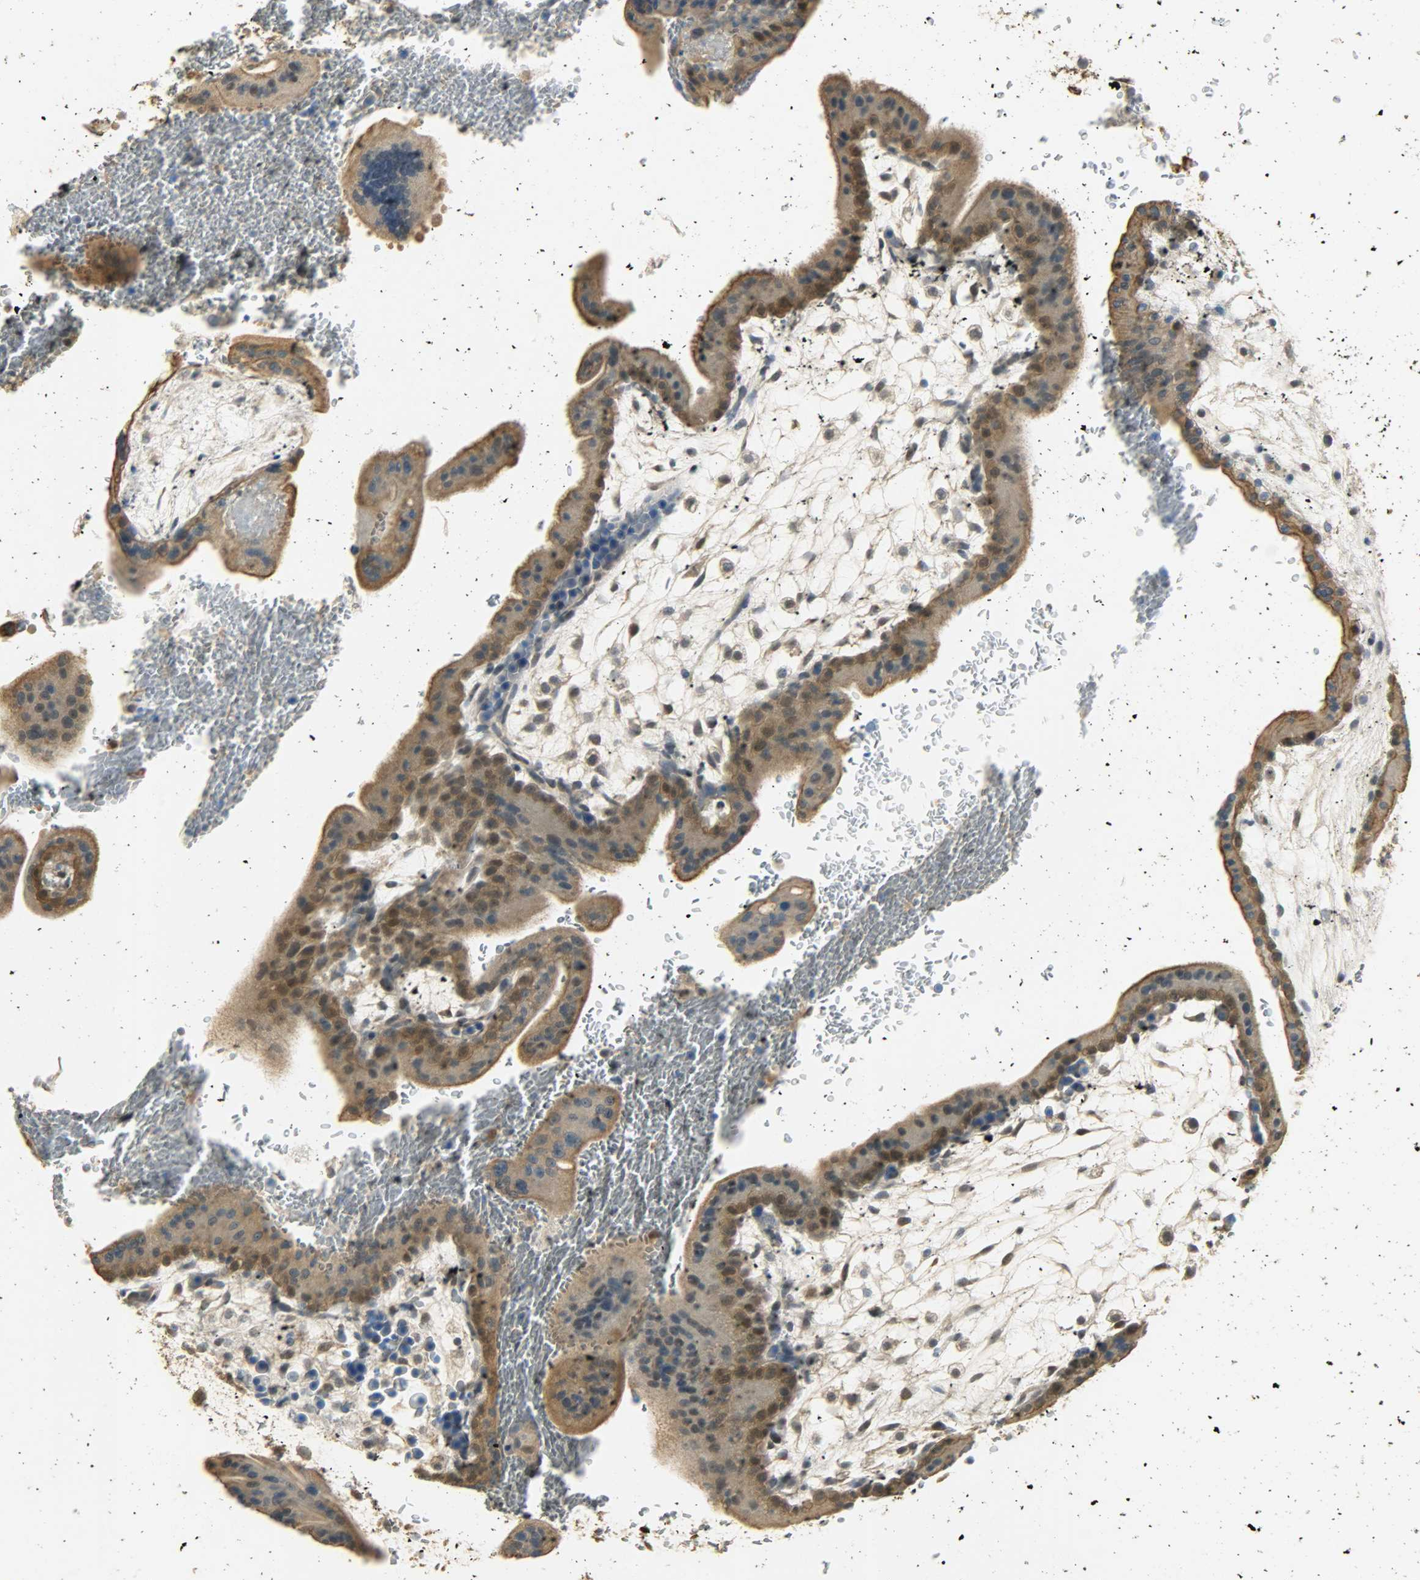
{"staining": {"intensity": "moderate", "quantity": ">75%", "location": "cytoplasmic/membranous,nuclear"}, "tissue": "placenta", "cell_type": "Trophoblastic cells", "image_type": "normal", "snomed": [{"axis": "morphology", "description": "Normal tissue, NOS"}, {"axis": "topography", "description": "Placenta"}], "caption": "Brown immunohistochemical staining in normal placenta exhibits moderate cytoplasmic/membranous,nuclear expression in approximately >75% of trophoblastic cells.", "gene": "USP13", "patient": {"sex": "female", "age": 35}}